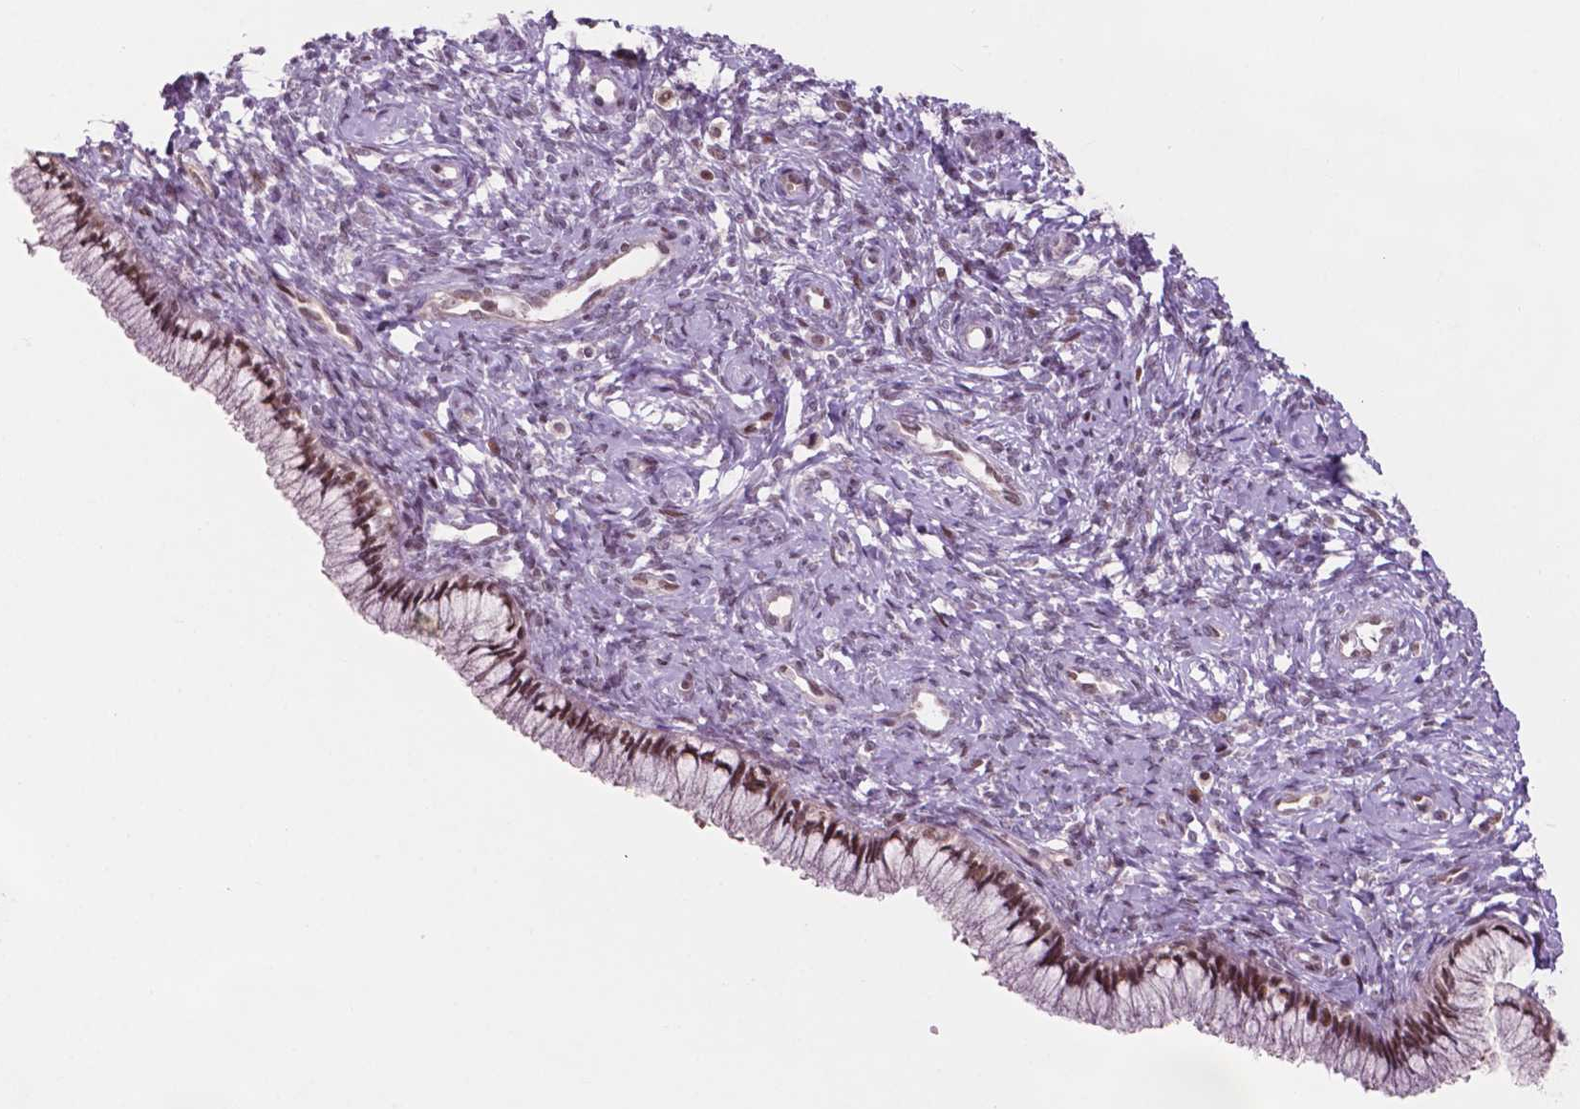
{"staining": {"intensity": "strong", "quantity": ">75%", "location": "nuclear"}, "tissue": "cervix", "cell_type": "Glandular cells", "image_type": "normal", "snomed": [{"axis": "morphology", "description": "Normal tissue, NOS"}, {"axis": "topography", "description": "Cervix"}], "caption": "Glandular cells demonstrate high levels of strong nuclear expression in about >75% of cells in normal cervix.", "gene": "PER2", "patient": {"sex": "female", "age": 37}}